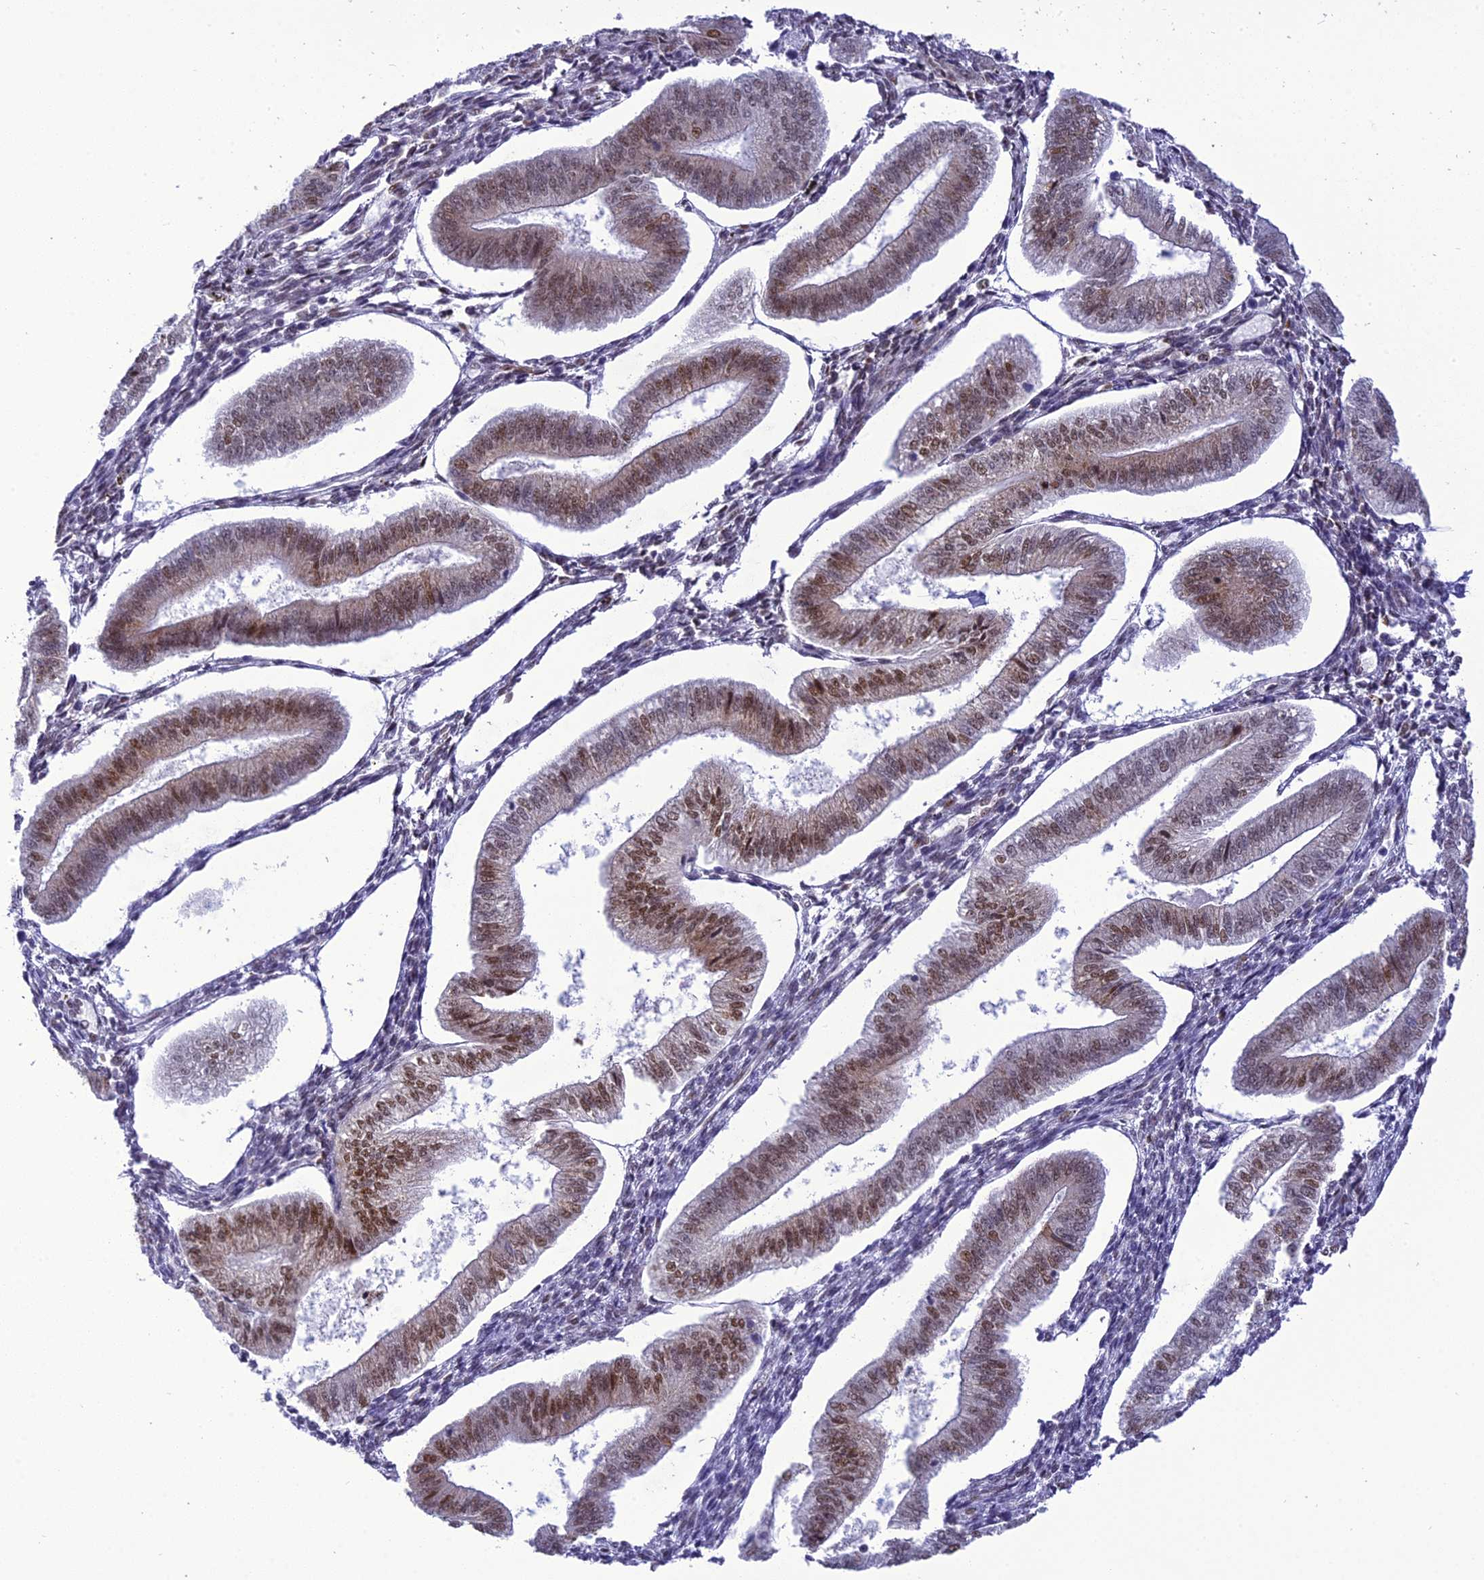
{"staining": {"intensity": "weak", "quantity": "25%-75%", "location": "nuclear"}, "tissue": "endometrium", "cell_type": "Cells in endometrial stroma", "image_type": "normal", "snomed": [{"axis": "morphology", "description": "Normal tissue, NOS"}, {"axis": "topography", "description": "Endometrium"}], "caption": "A micrograph showing weak nuclear expression in about 25%-75% of cells in endometrial stroma in normal endometrium, as visualized by brown immunohistochemical staining.", "gene": "DDX1", "patient": {"sex": "female", "age": 34}}